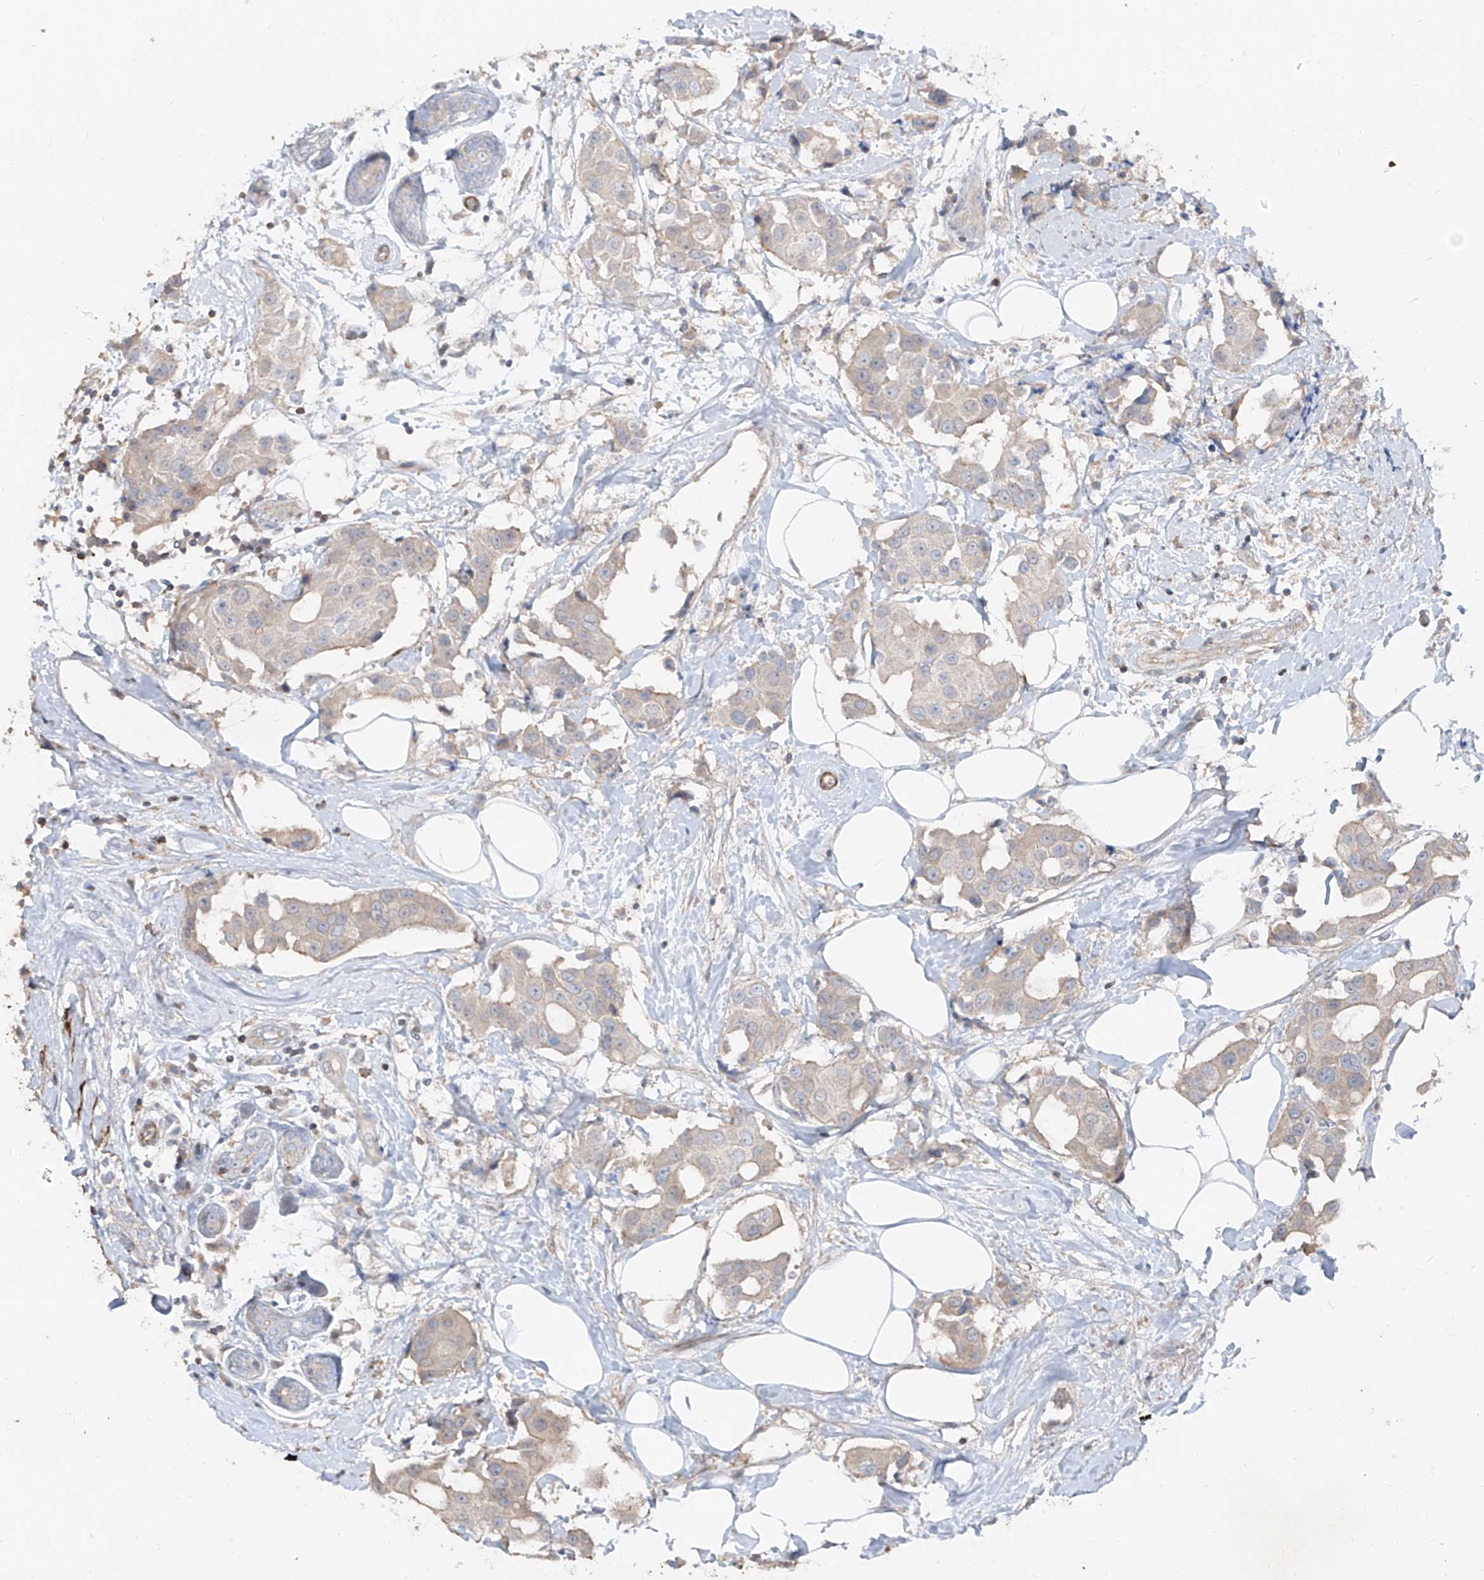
{"staining": {"intensity": "negative", "quantity": "none", "location": "none"}, "tissue": "breast cancer", "cell_type": "Tumor cells", "image_type": "cancer", "snomed": [{"axis": "morphology", "description": "Normal tissue, NOS"}, {"axis": "morphology", "description": "Duct carcinoma"}, {"axis": "topography", "description": "Breast"}], "caption": "High power microscopy histopathology image of an IHC micrograph of infiltrating ductal carcinoma (breast), revealing no significant expression in tumor cells.", "gene": "UFD1", "patient": {"sex": "female", "age": 39}}